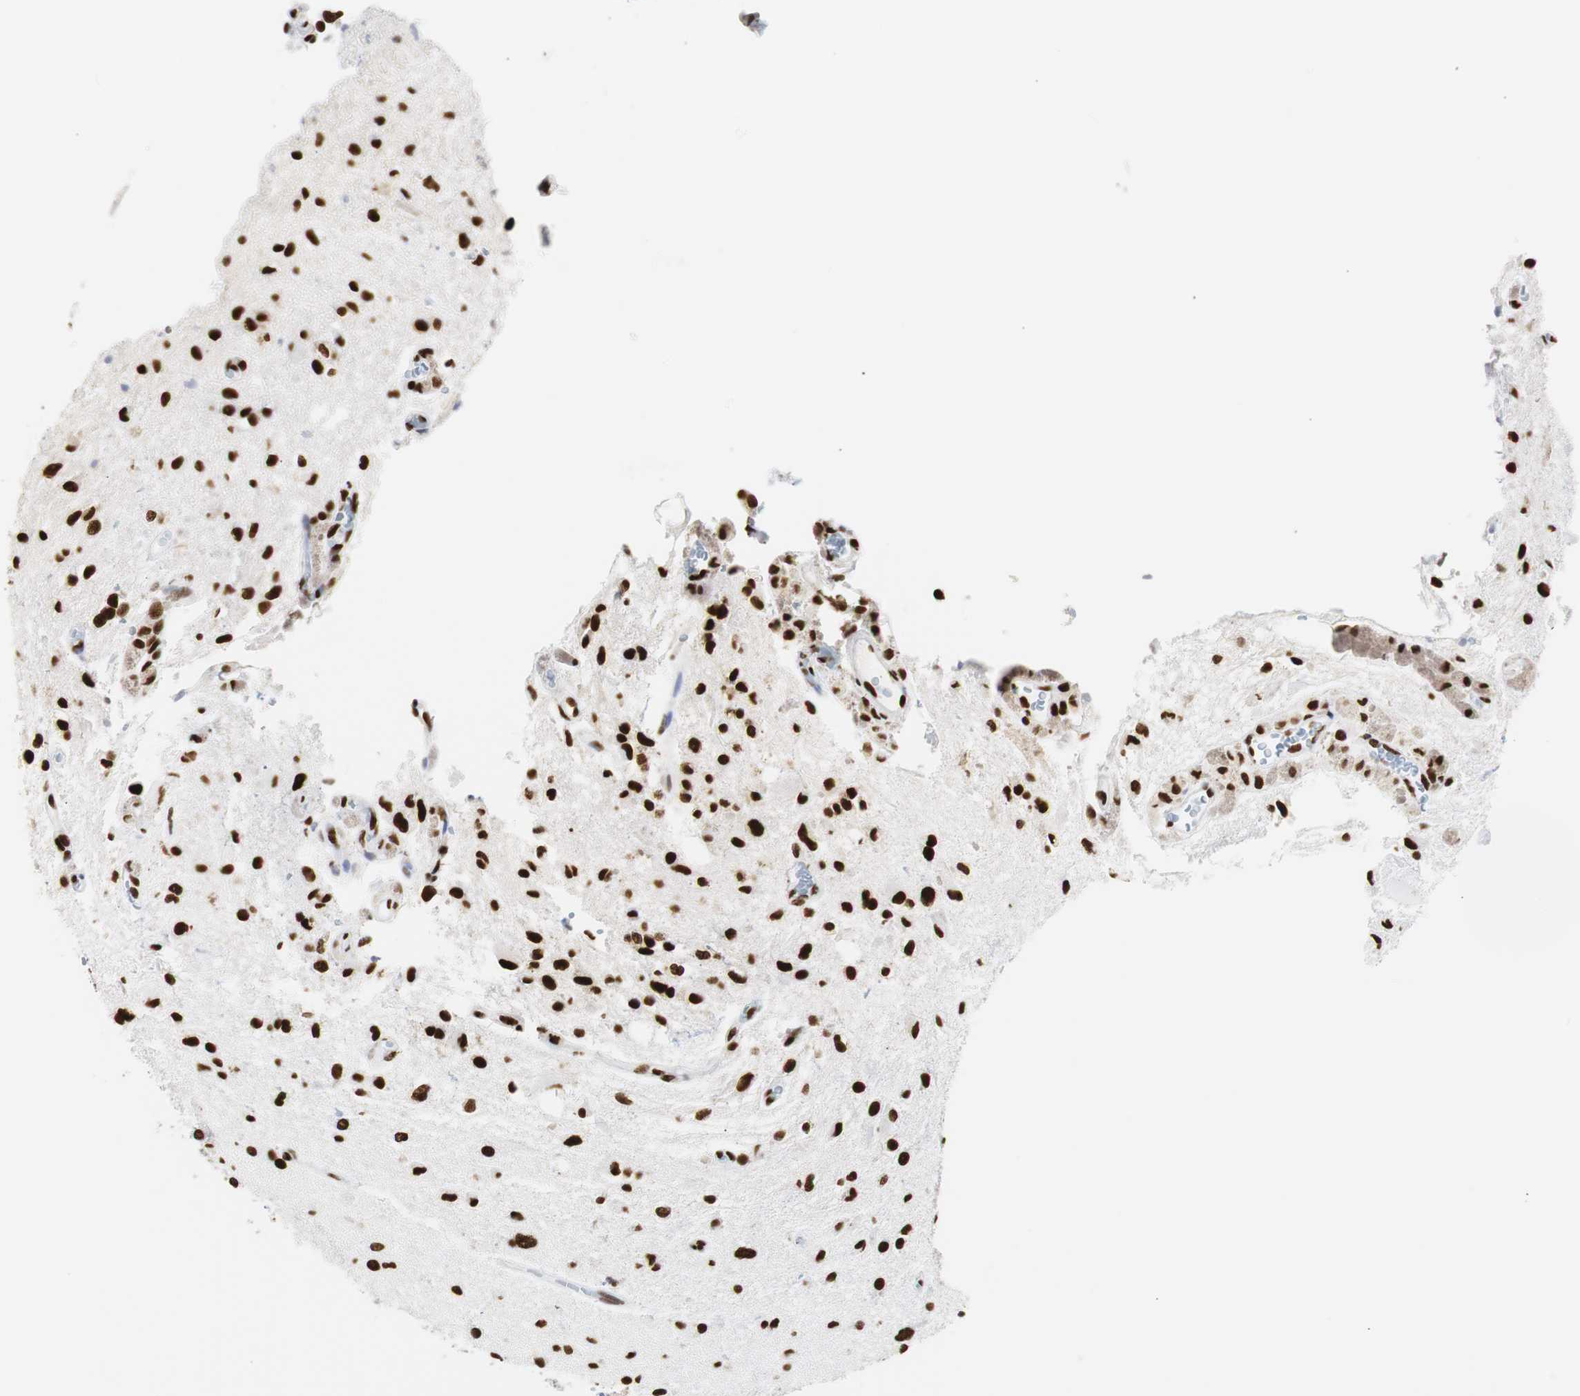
{"staining": {"intensity": "strong", "quantity": ">75%", "location": "nuclear"}, "tissue": "glioma", "cell_type": "Tumor cells", "image_type": "cancer", "snomed": [{"axis": "morphology", "description": "Glioma, malignant, High grade"}, {"axis": "topography", "description": "Brain"}], "caption": "Human glioma stained for a protein (brown) demonstrates strong nuclear positive expression in approximately >75% of tumor cells.", "gene": "HNRNPH2", "patient": {"sex": "male", "age": 47}}